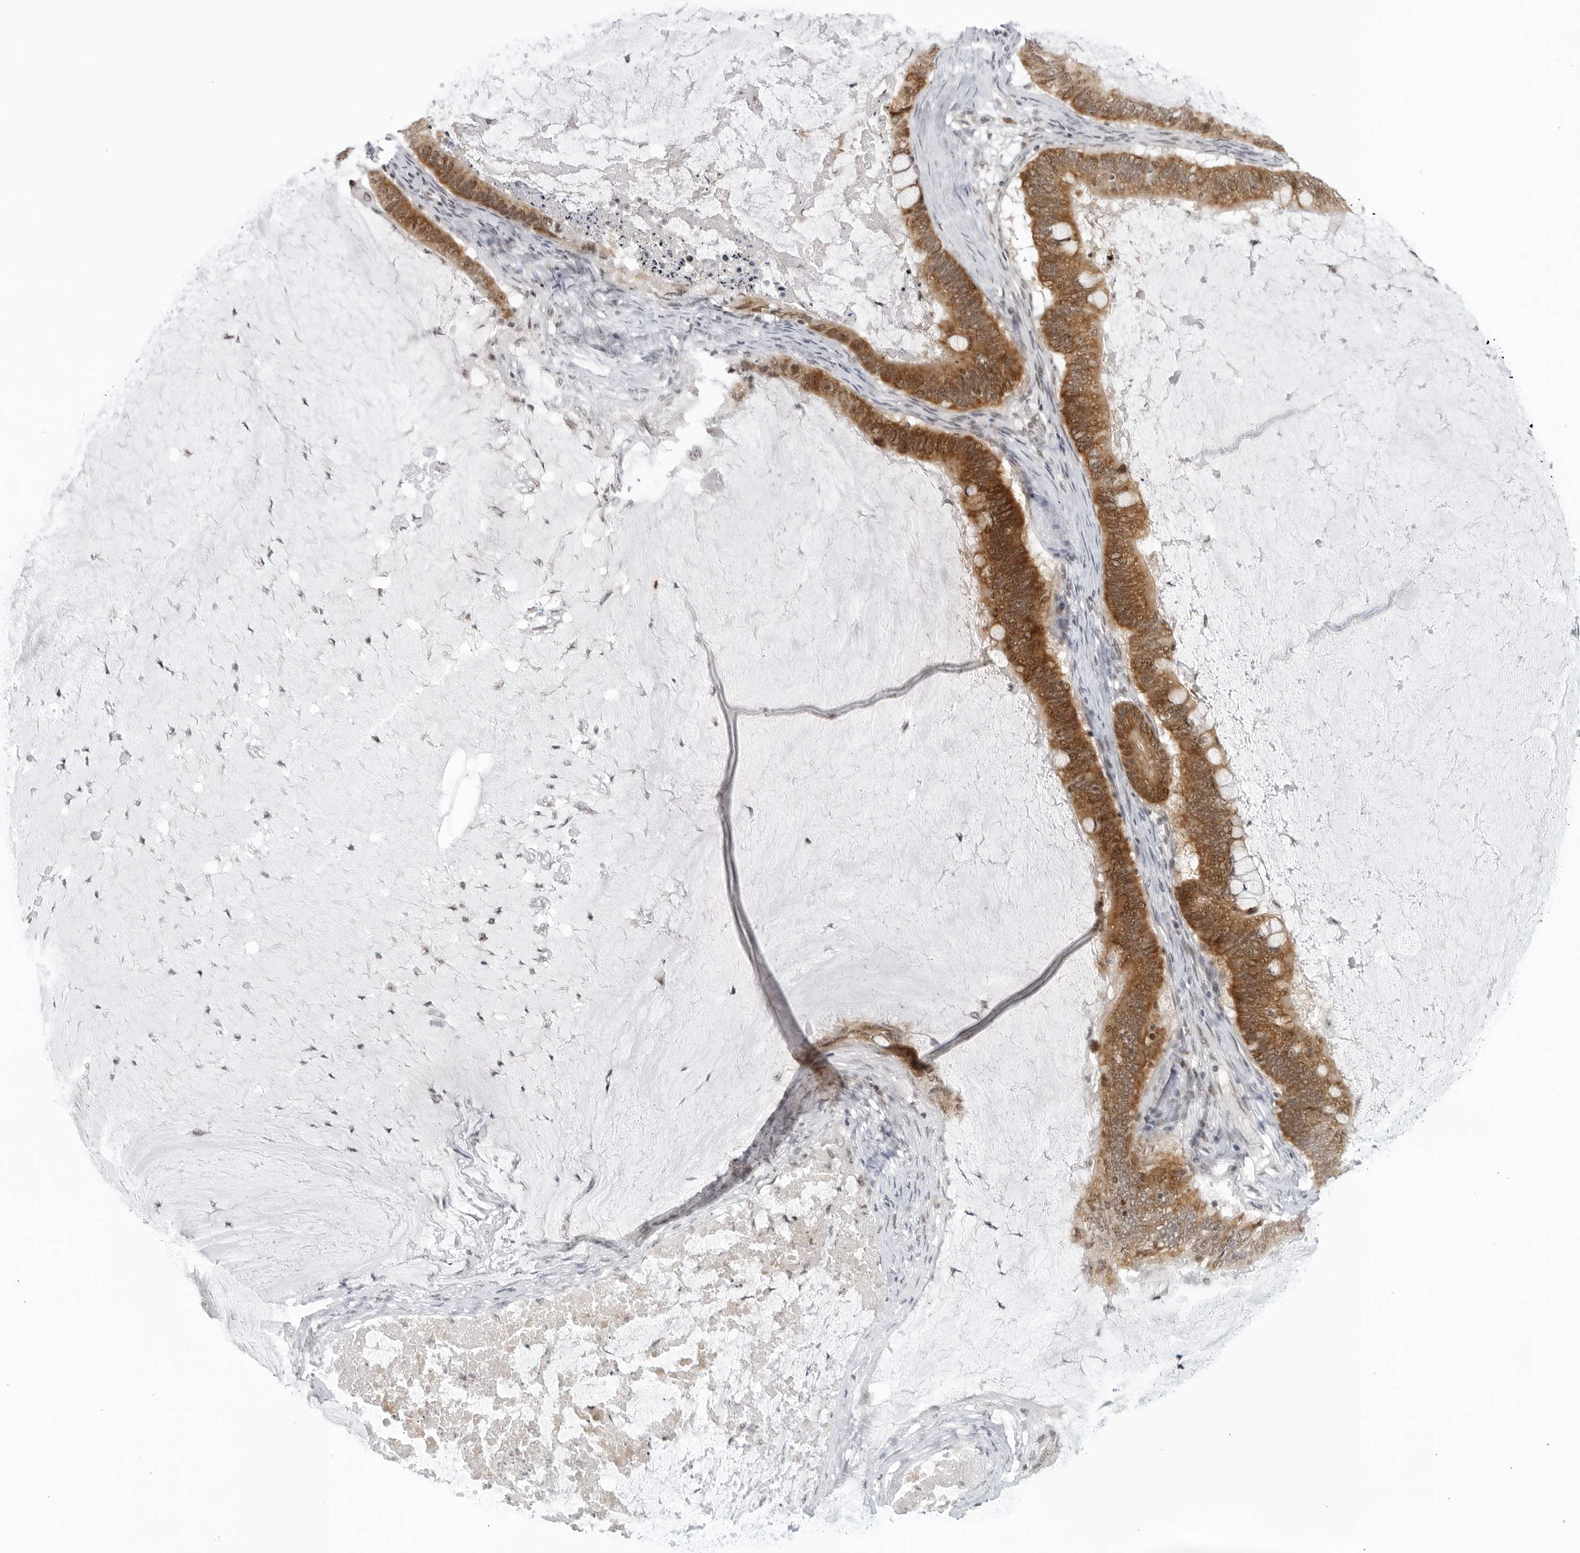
{"staining": {"intensity": "moderate", "quantity": ">75%", "location": "cytoplasmic/membranous"}, "tissue": "ovarian cancer", "cell_type": "Tumor cells", "image_type": "cancer", "snomed": [{"axis": "morphology", "description": "Cystadenocarcinoma, mucinous, NOS"}, {"axis": "topography", "description": "Ovary"}], "caption": "Tumor cells demonstrate moderate cytoplasmic/membranous expression in approximately >75% of cells in ovarian cancer. The staining is performed using DAB brown chromogen to label protein expression. The nuclei are counter-stained blue using hematoxylin.", "gene": "RAB11FIP3", "patient": {"sex": "female", "age": 61}}